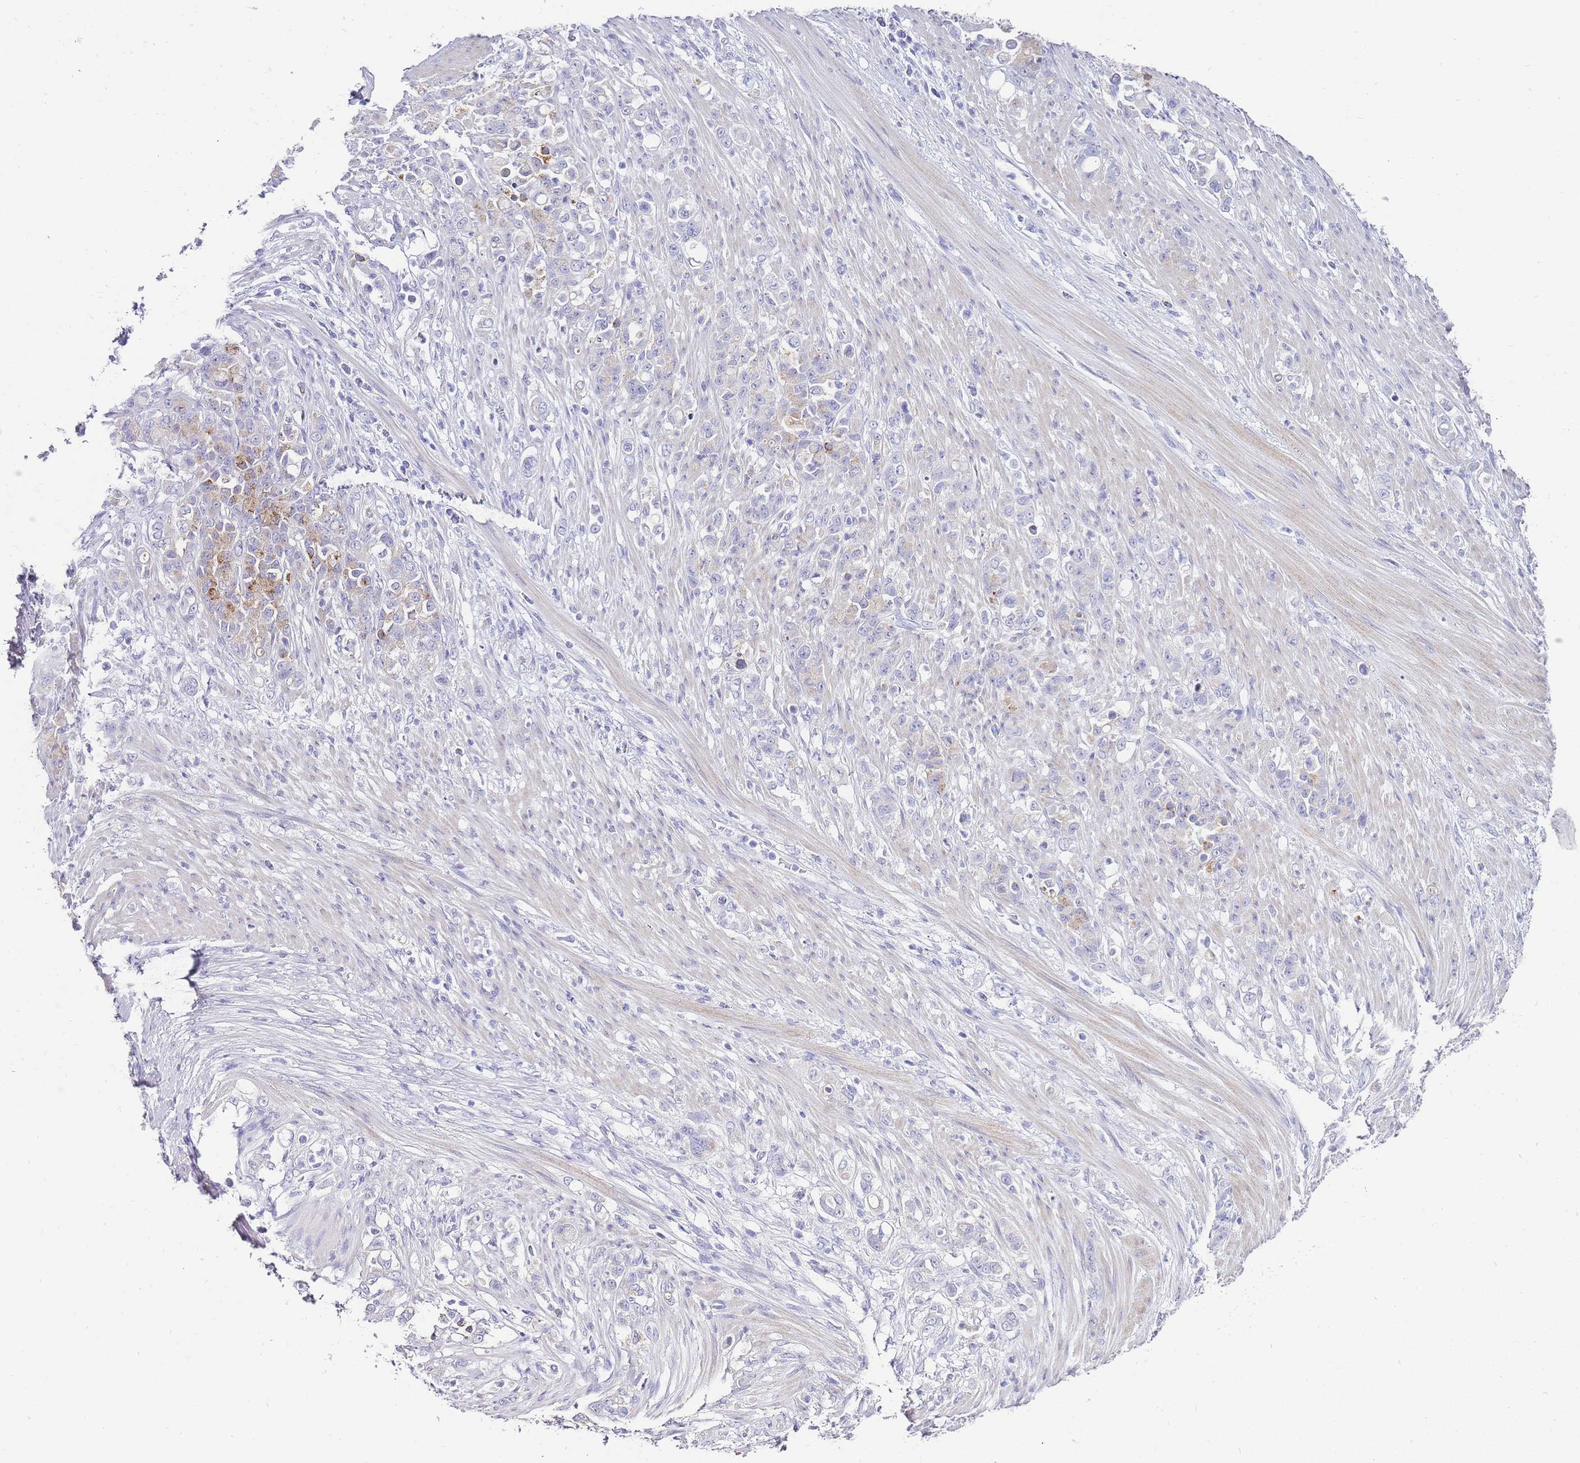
{"staining": {"intensity": "moderate", "quantity": "<25%", "location": "cytoplasmic/membranous"}, "tissue": "stomach cancer", "cell_type": "Tumor cells", "image_type": "cancer", "snomed": [{"axis": "morphology", "description": "Normal tissue, NOS"}, {"axis": "morphology", "description": "Adenocarcinoma, NOS"}, {"axis": "topography", "description": "Stomach"}], "caption": "Immunohistochemistry (IHC) staining of stomach cancer, which exhibits low levels of moderate cytoplasmic/membranous positivity in approximately <25% of tumor cells indicating moderate cytoplasmic/membranous protein staining. The staining was performed using DAB (3,3'-diaminobenzidine) (brown) for protein detection and nuclei were counterstained in hematoxylin (blue).", "gene": "DPP4", "patient": {"sex": "female", "age": 79}}